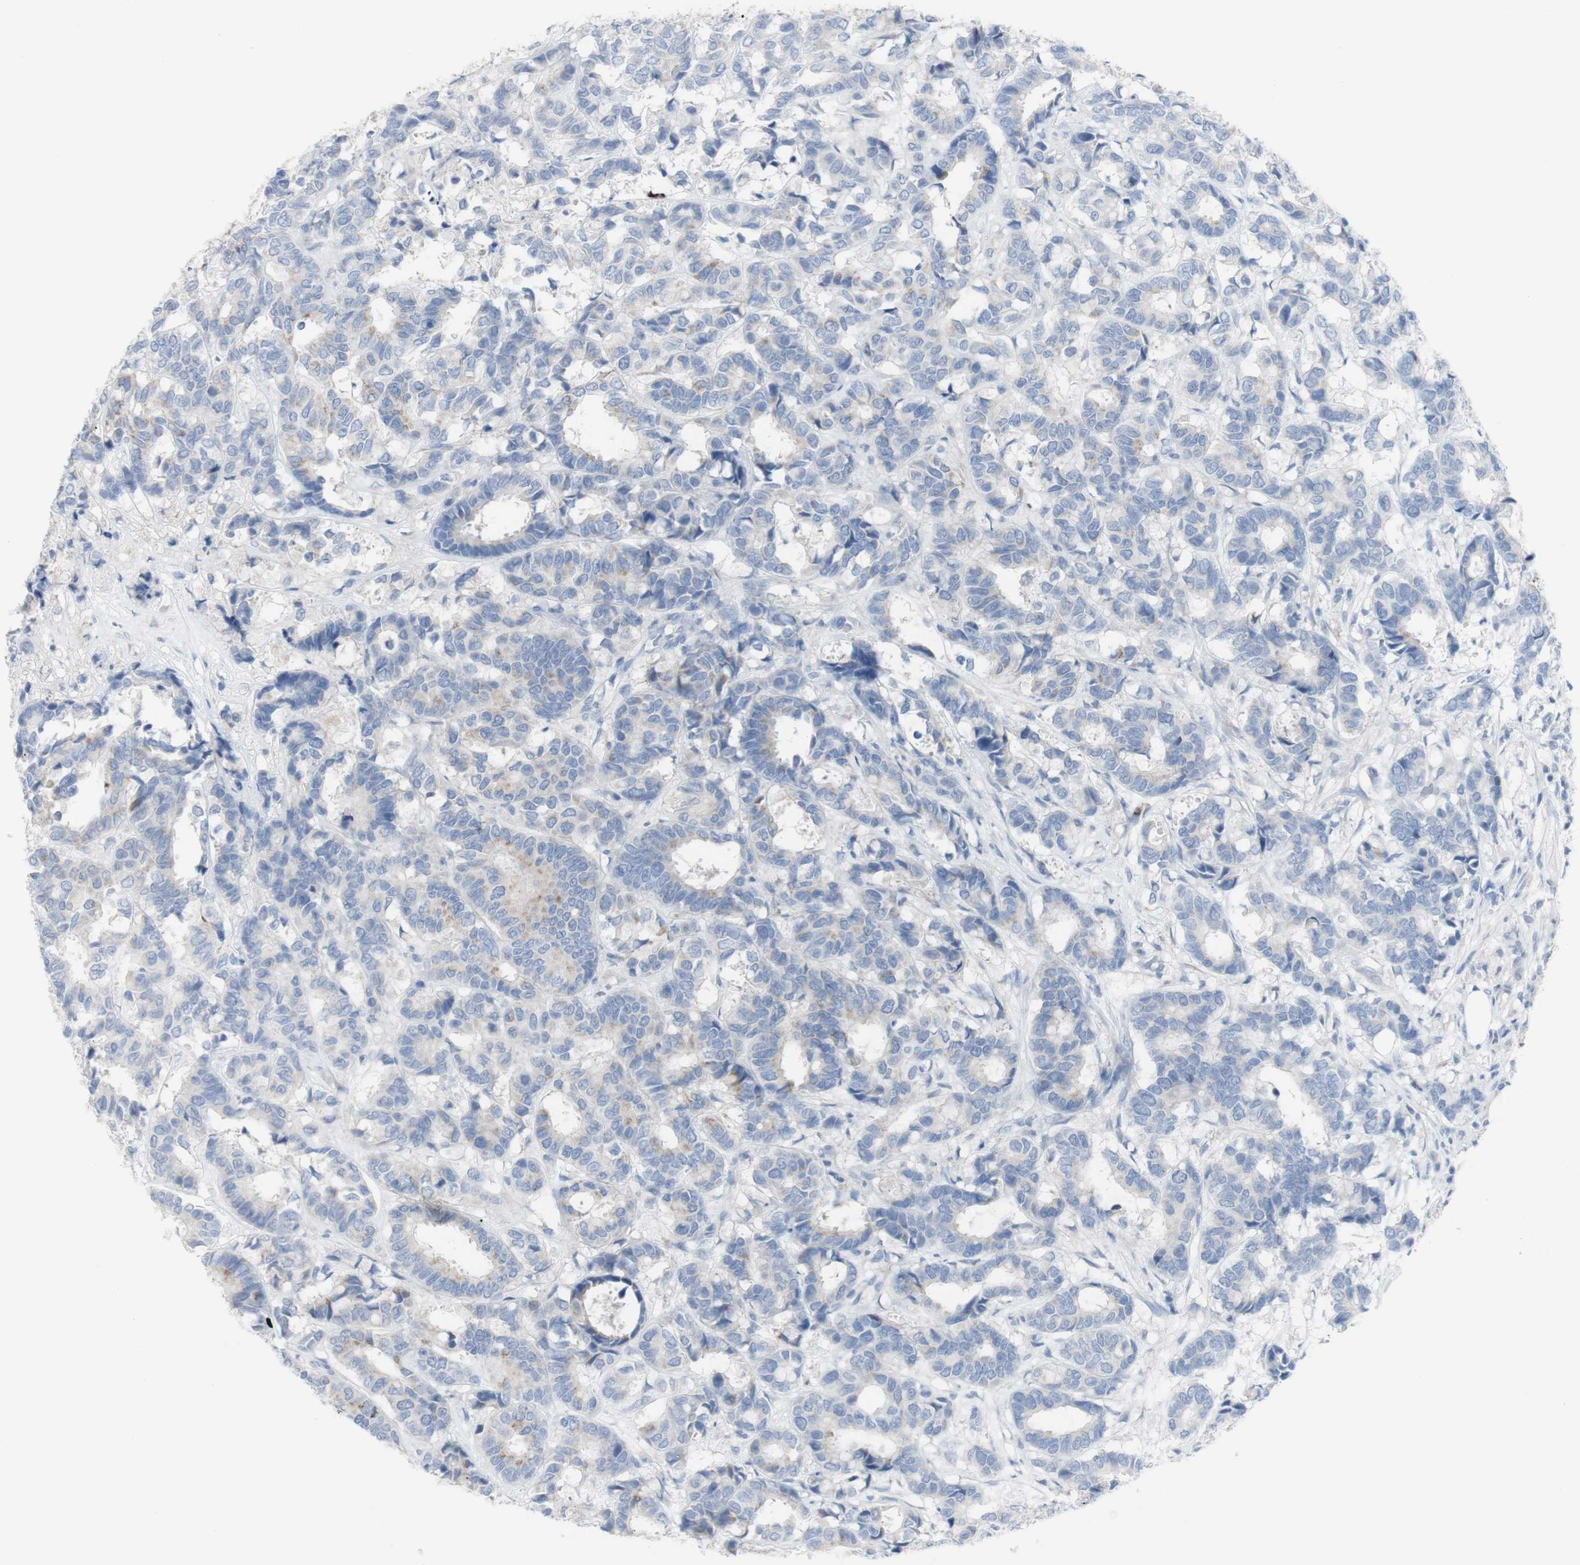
{"staining": {"intensity": "weak", "quantity": "<25%", "location": "cytoplasmic/membranous"}, "tissue": "breast cancer", "cell_type": "Tumor cells", "image_type": "cancer", "snomed": [{"axis": "morphology", "description": "Duct carcinoma"}, {"axis": "topography", "description": "Breast"}], "caption": "DAB immunohistochemical staining of human breast cancer reveals no significant expression in tumor cells.", "gene": "CD207", "patient": {"sex": "female", "age": 87}}